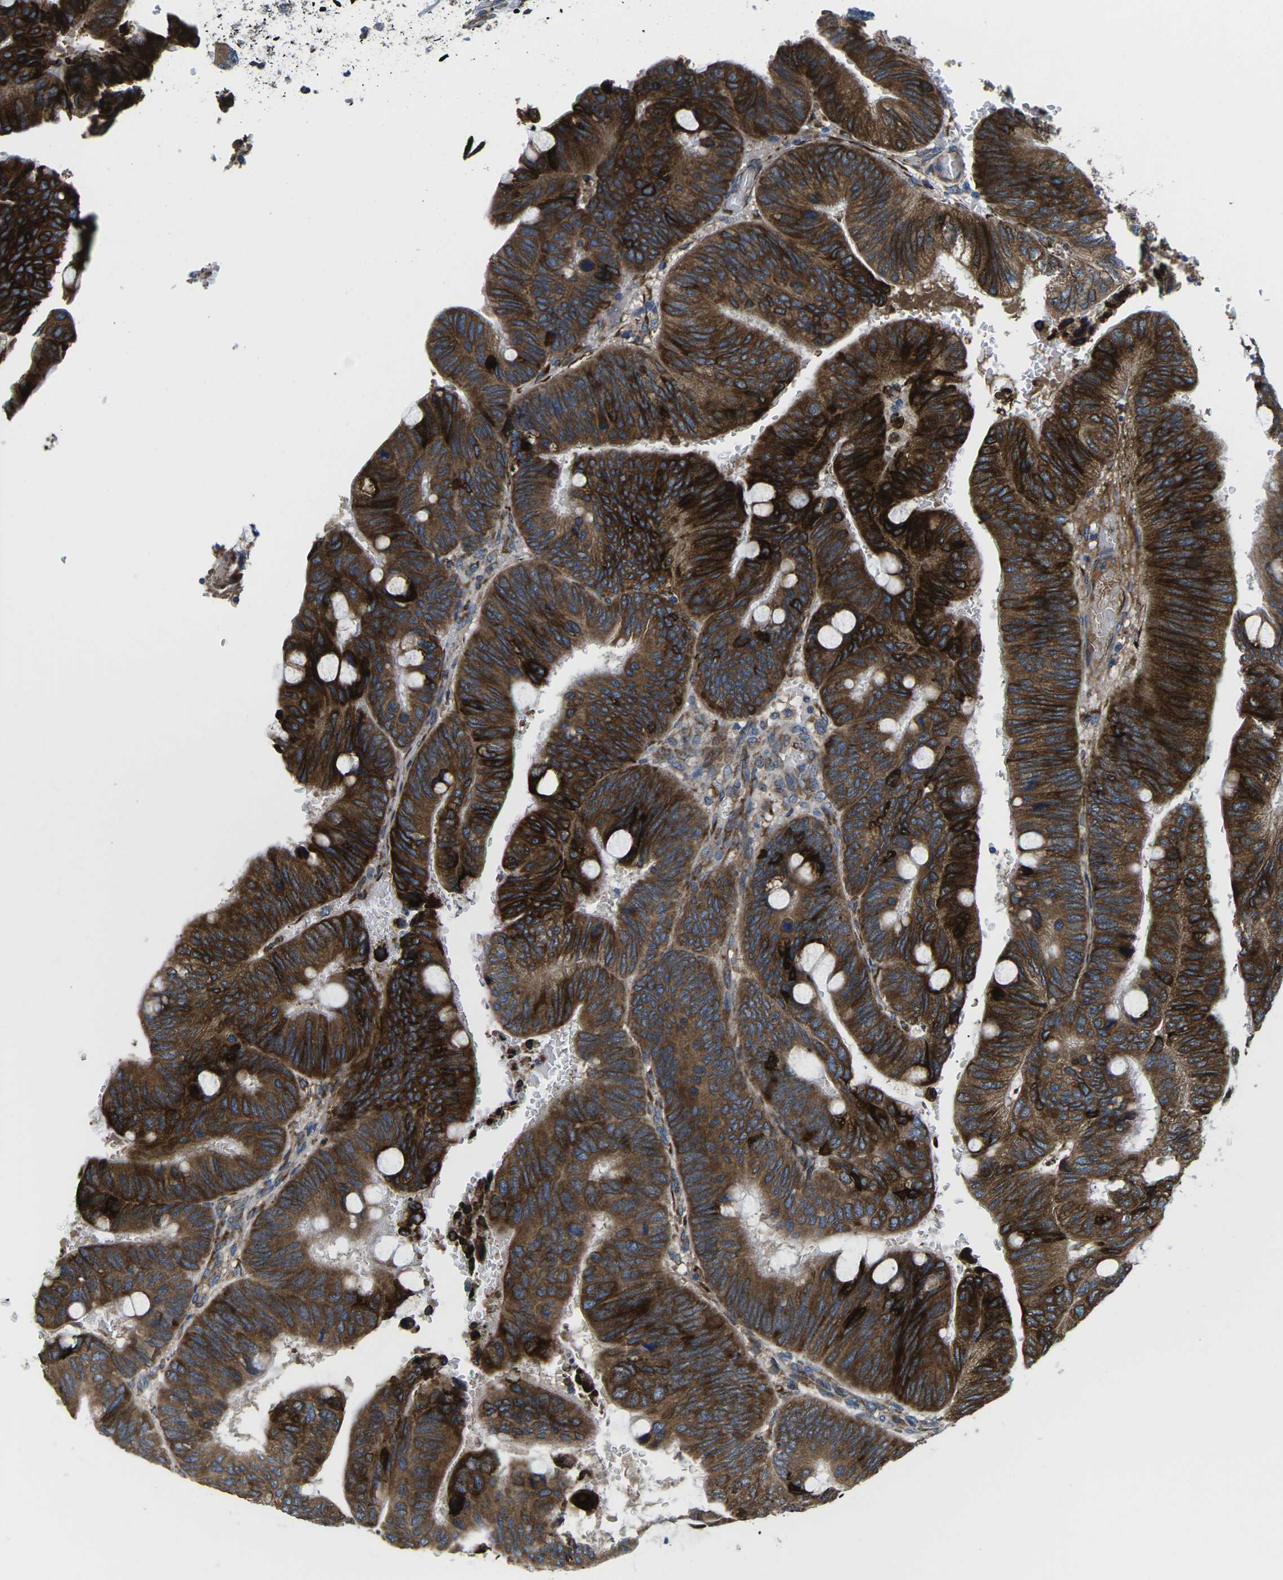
{"staining": {"intensity": "strong", "quantity": ">75%", "location": "cytoplasmic/membranous"}, "tissue": "colorectal cancer", "cell_type": "Tumor cells", "image_type": "cancer", "snomed": [{"axis": "morphology", "description": "Normal tissue, NOS"}, {"axis": "morphology", "description": "Adenocarcinoma, NOS"}, {"axis": "topography", "description": "Rectum"}], "caption": "High-magnification brightfield microscopy of colorectal adenocarcinoma stained with DAB (brown) and counterstained with hematoxylin (blue). tumor cells exhibit strong cytoplasmic/membranous staining is present in approximately>75% of cells.", "gene": "PDZD8", "patient": {"sex": "male", "age": 92}}